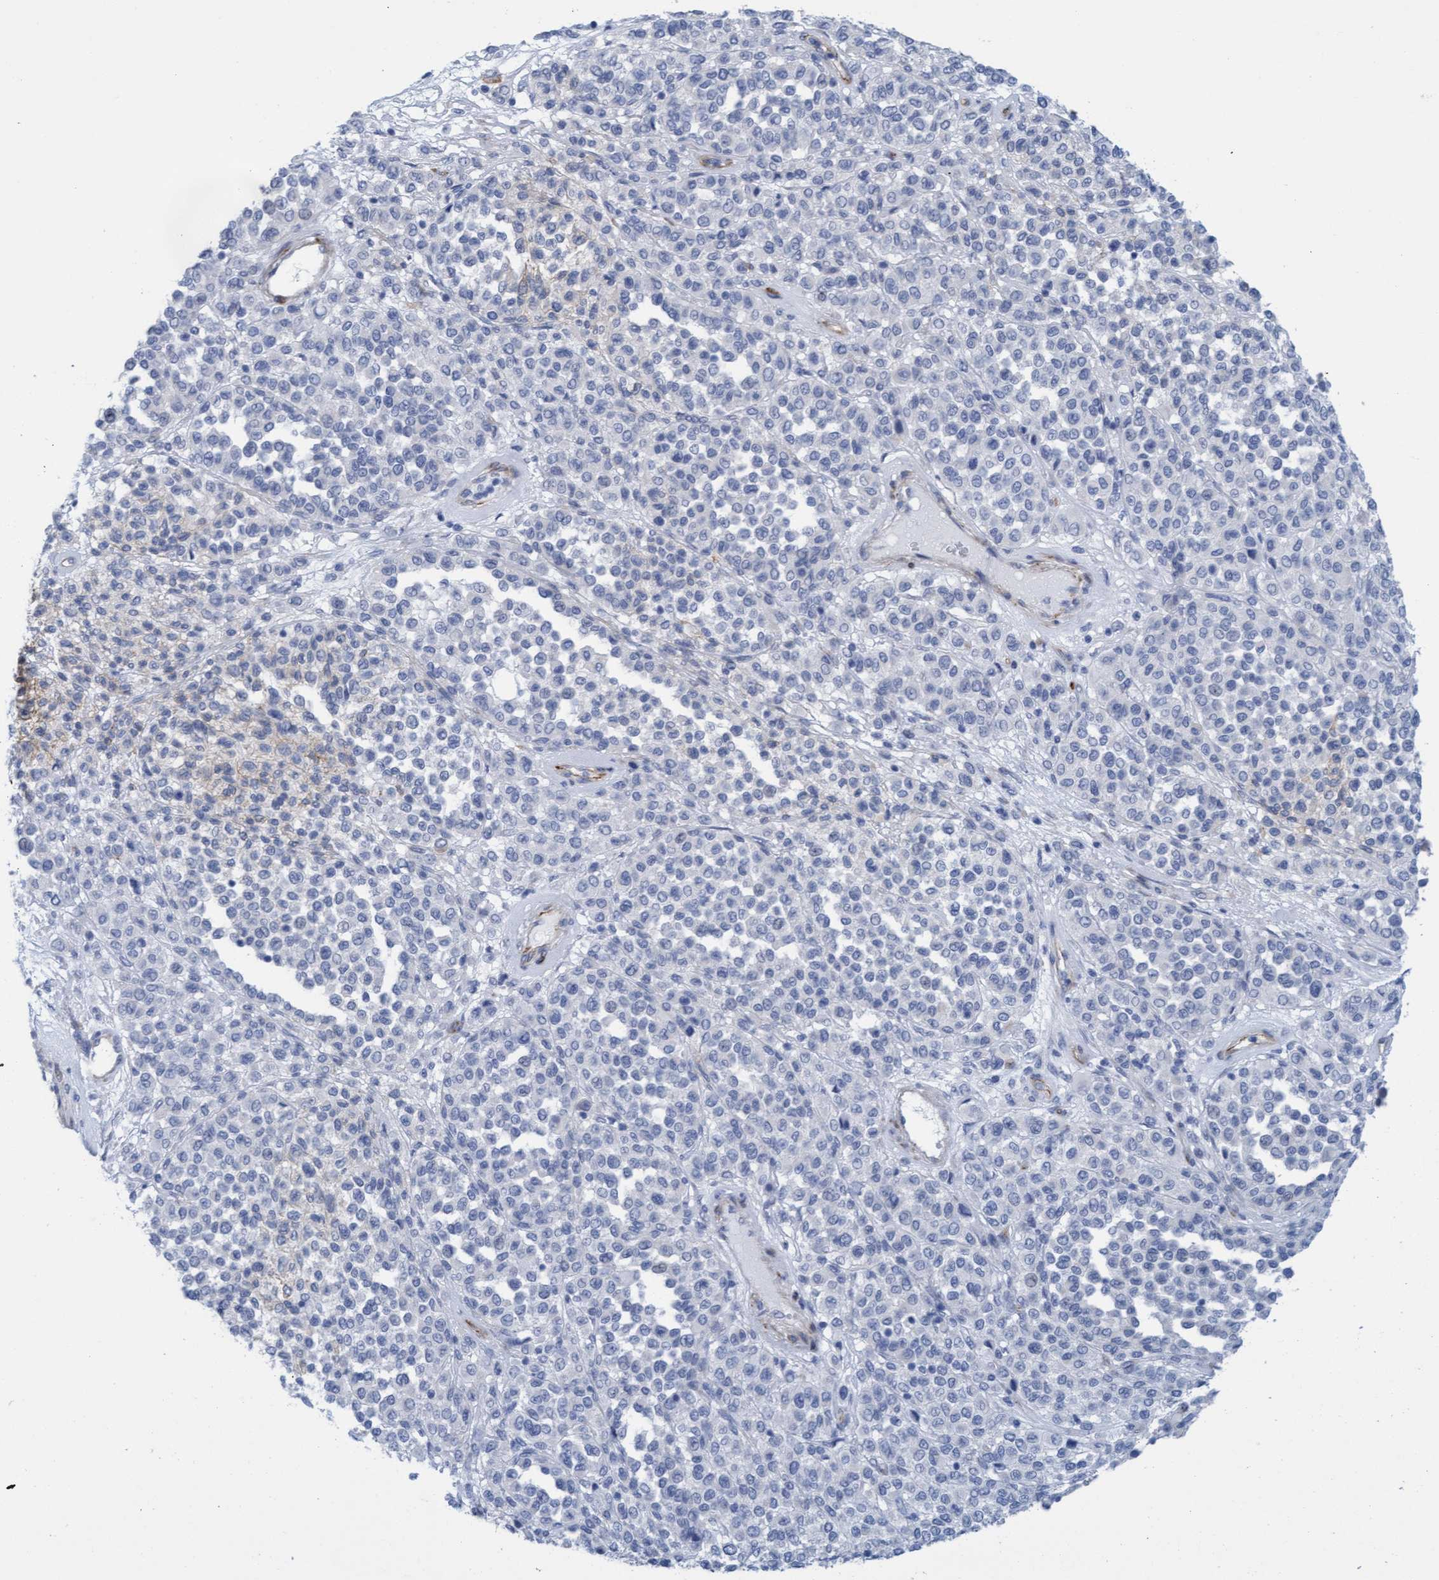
{"staining": {"intensity": "negative", "quantity": "none", "location": "none"}, "tissue": "melanoma", "cell_type": "Tumor cells", "image_type": "cancer", "snomed": [{"axis": "morphology", "description": "Malignant melanoma, Metastatic site"}, {"axis": "topography", "description": "Pancreas"}], "caption": "Immunohistochemical staining of melanoma demonstrates no significant expression in tumor cells.", "gene": "MTFR1", "patient": {"sex": "female", "age": 30}}